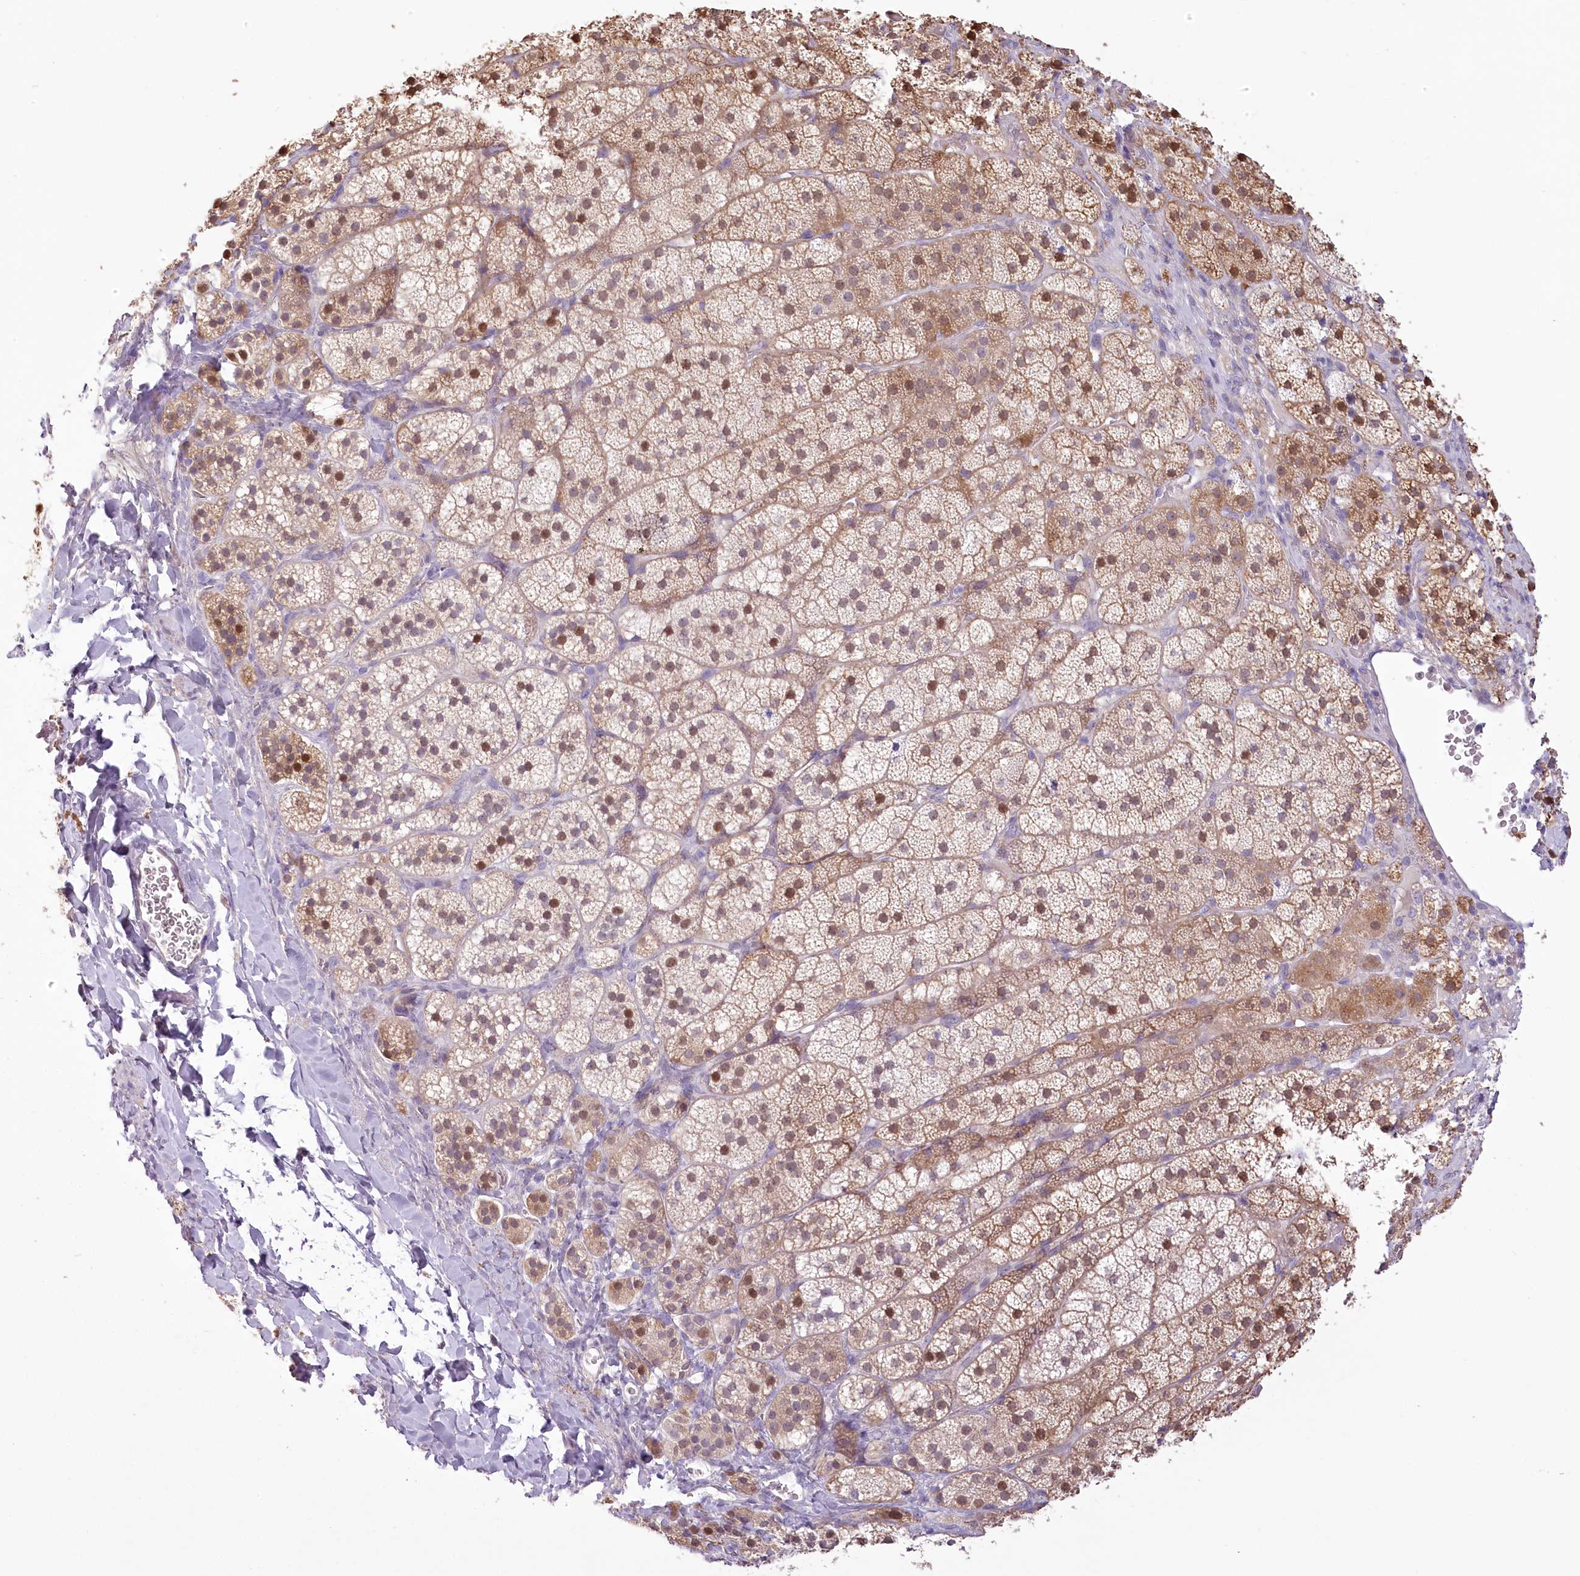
{"staining": {"intensity": "moderate", "quantity": "25%-75%", "location": "cytoplasmic/membranous,nuclear"}, "tissue": "adrenal gland", "cell_type": "Glandular cells", "image_type": "normal", "snomed": [{"axis": "morphology", "description": "Normal tissue, NOS"}, {"axis": "topography", "description": "Adrenal gland"}], "caption": "This histopathology image demonstrates immunohistochemistry staining of normal human adrenal gland, with medium moderate cytoplasmic/membranous,nuclear staining in about 25%-75% of glandular cells.", "gene": "USP11", "patient": {"sex": "female", "age": 44}}